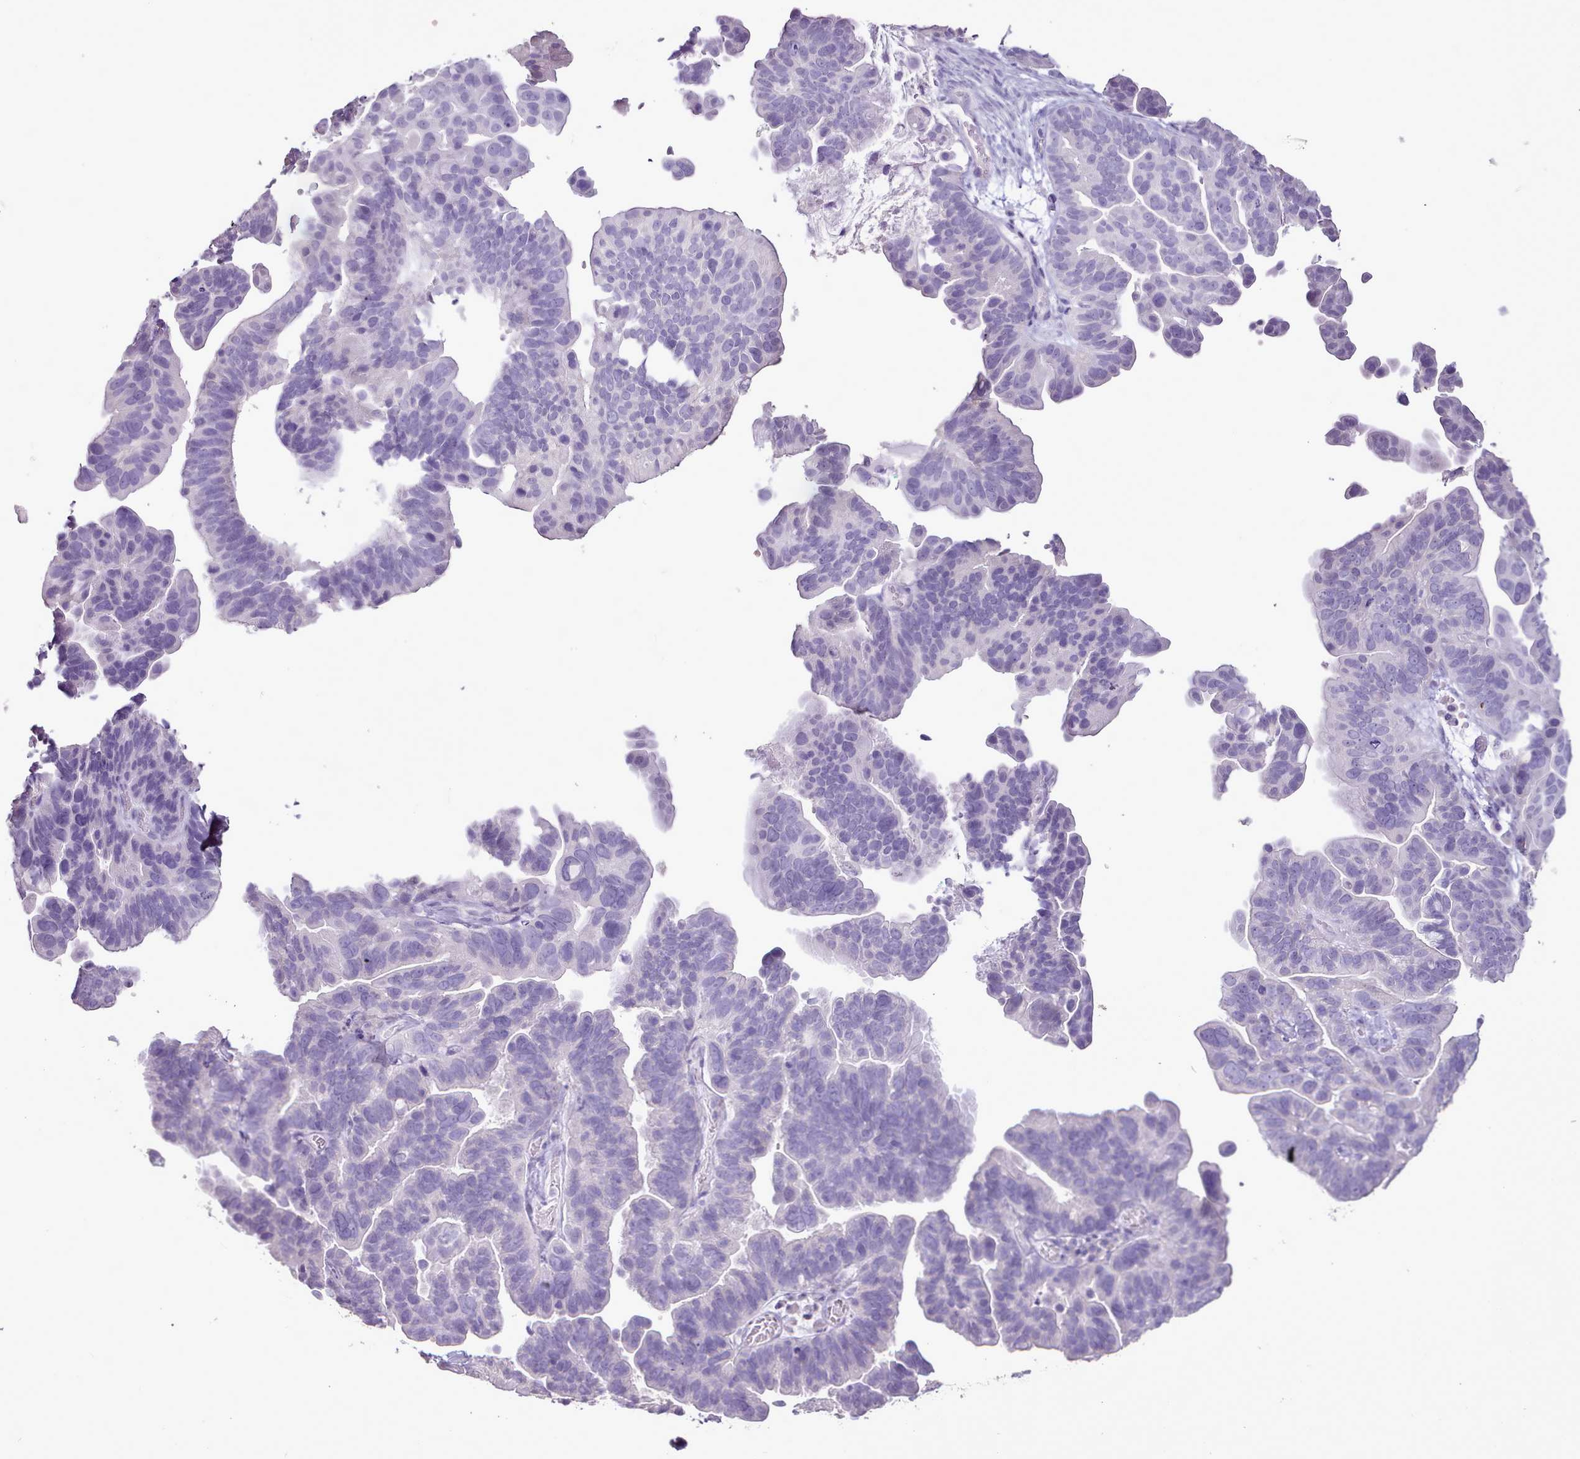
{"staining": {"intensity": "negative", "quantity": "none", "location": "none"}, "tissue": "ovarian cancer", "cell_type": "Tumor cells", "image_type": "cancer", "snomed": [{"axis": "morphology", "description": "Cystadenocarcinoma, serous, NOS"}, {"axis": "topography", "description": "Ovary"}], "caption": "Micrograph shows no protein expression in tumor cells of ovarian cancer (serous cystadenocarcinoma) tissue.", "gene": "BLOC1S2", "patient": {"sex": "female", "age": 56}}